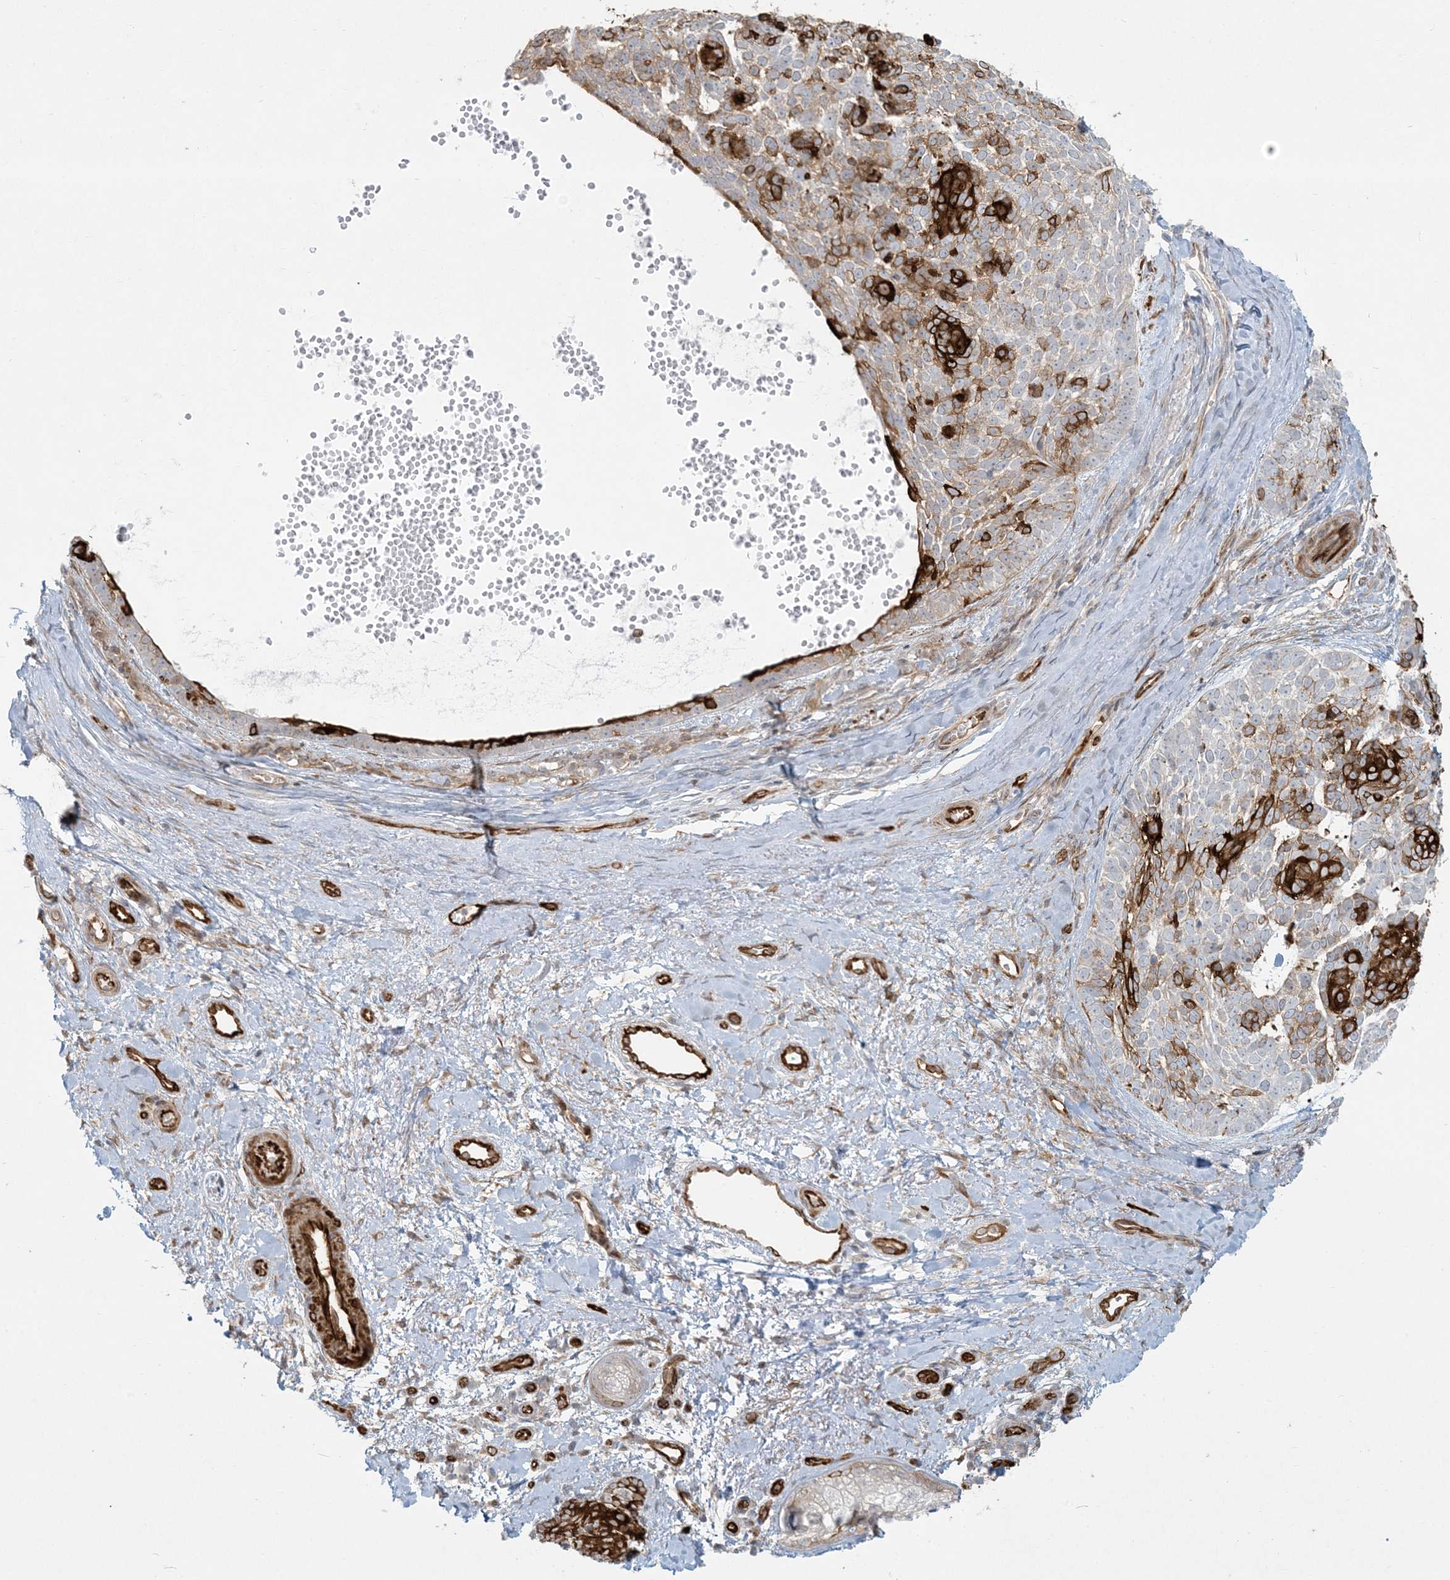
{"staining": {"intensity": "strong", "quantity": "25%-75%", "location": "cytoplasmic/membranous"}, "tissue": "skin cancer", "cell_type": "Tumor cells", "image_type": "cancer", "snomed": [{"axis": "morphology", "description": "Basal cell carcinoma"}, {"axis": "topography", "description": "Skin"}], "caption": "Brown immunohistochemical staining in basal cell carcinoma (skin) reveals strong cytoplasmic/membranous positivity in approximately 25%-75% of tumor cells.", "gene": "BCORL1", "patient": {"sex": "female", "age": 81}}